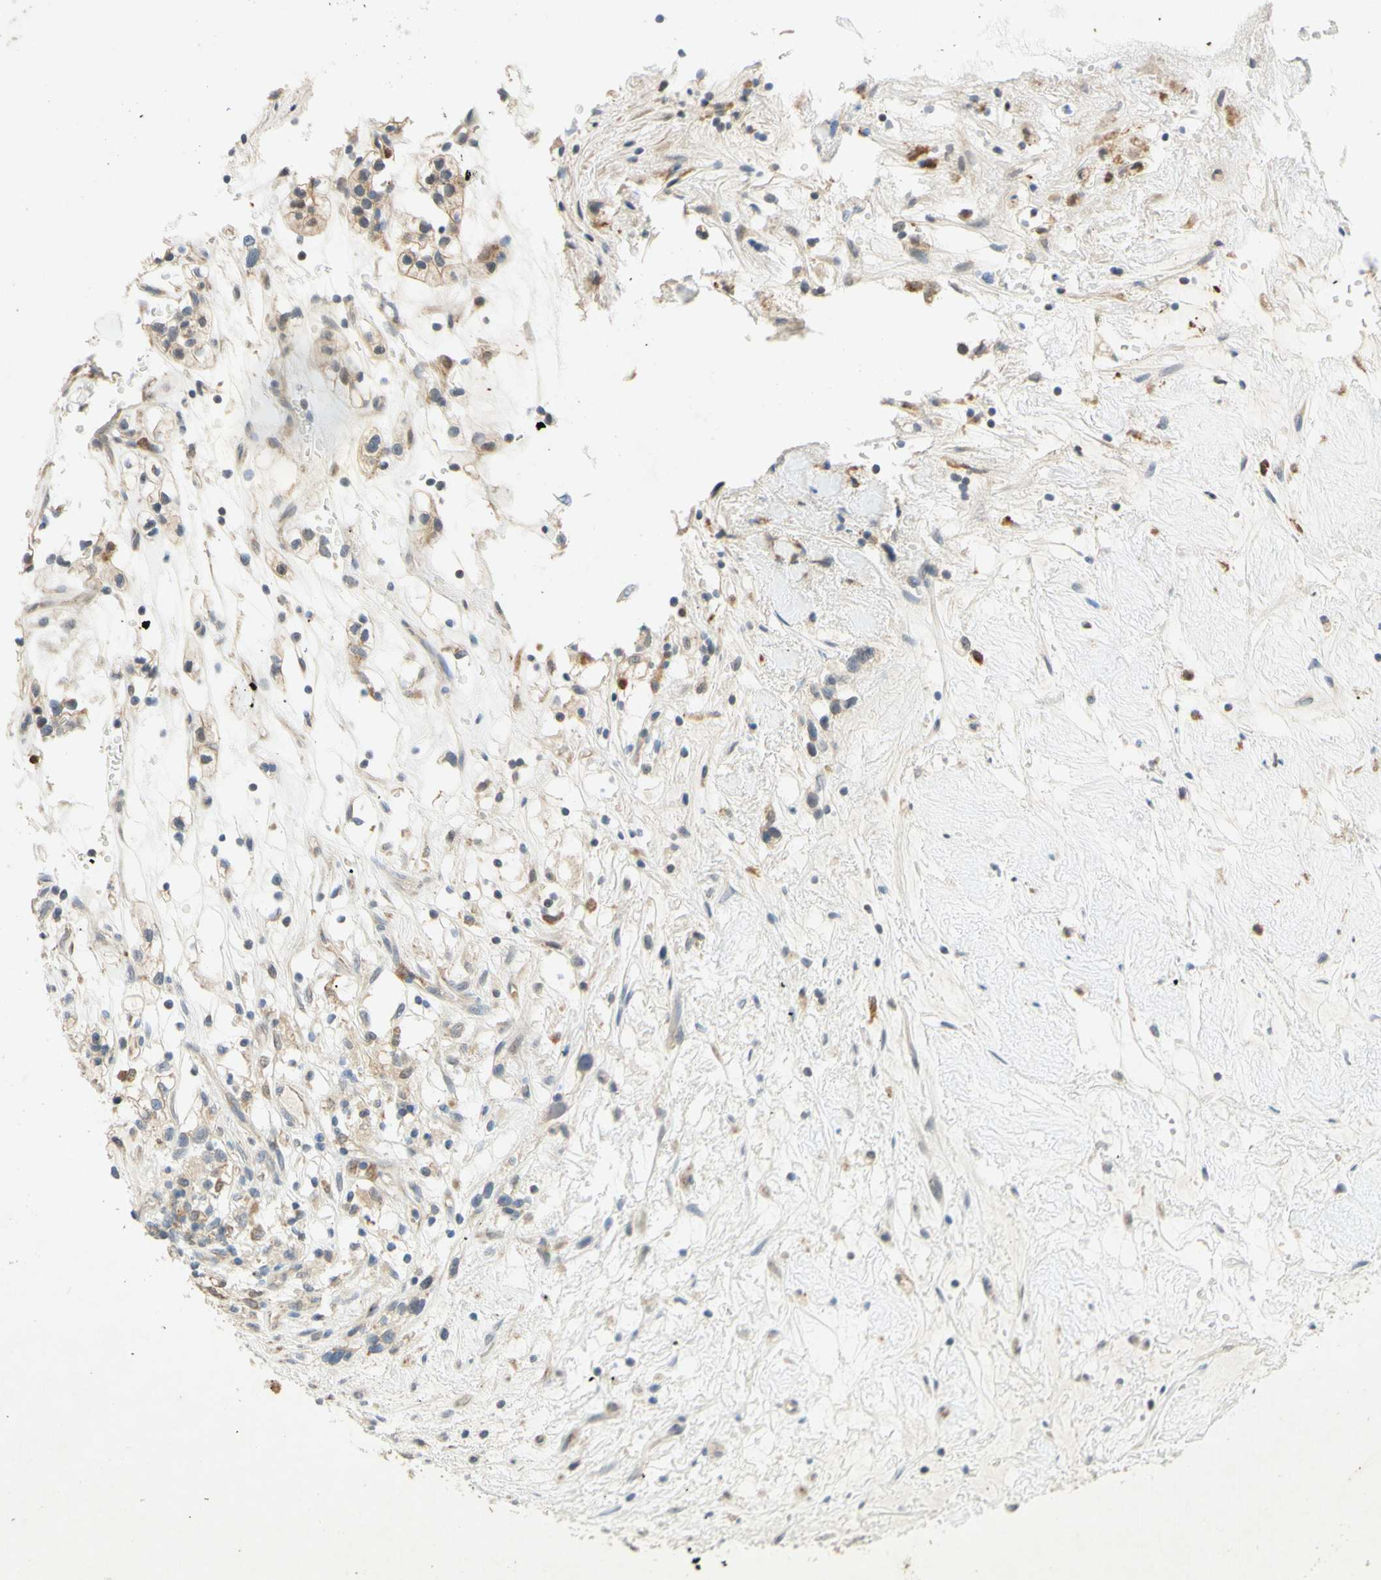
{"staining": {"intensity": "weak", "quantity": ">75%", "location": "cytoplasmic/membranous"}, "tissue": "renal cancer", "cell_type": "Tumor cells", "image_type": "cancer", "snomed": [{"axis": "morphology", "description": "Adenocarcinoma, NOS"}, {"axis": "topography", "description": "Kidney"}], "caption": "Tumor cells display low levels of weak cytoplasmic/membranous expression in approximately >75% of cells in human renal cancer (adenocarcinoma).", "gene": "GATA1", "patient": {"sex": "female", "age": 57}}